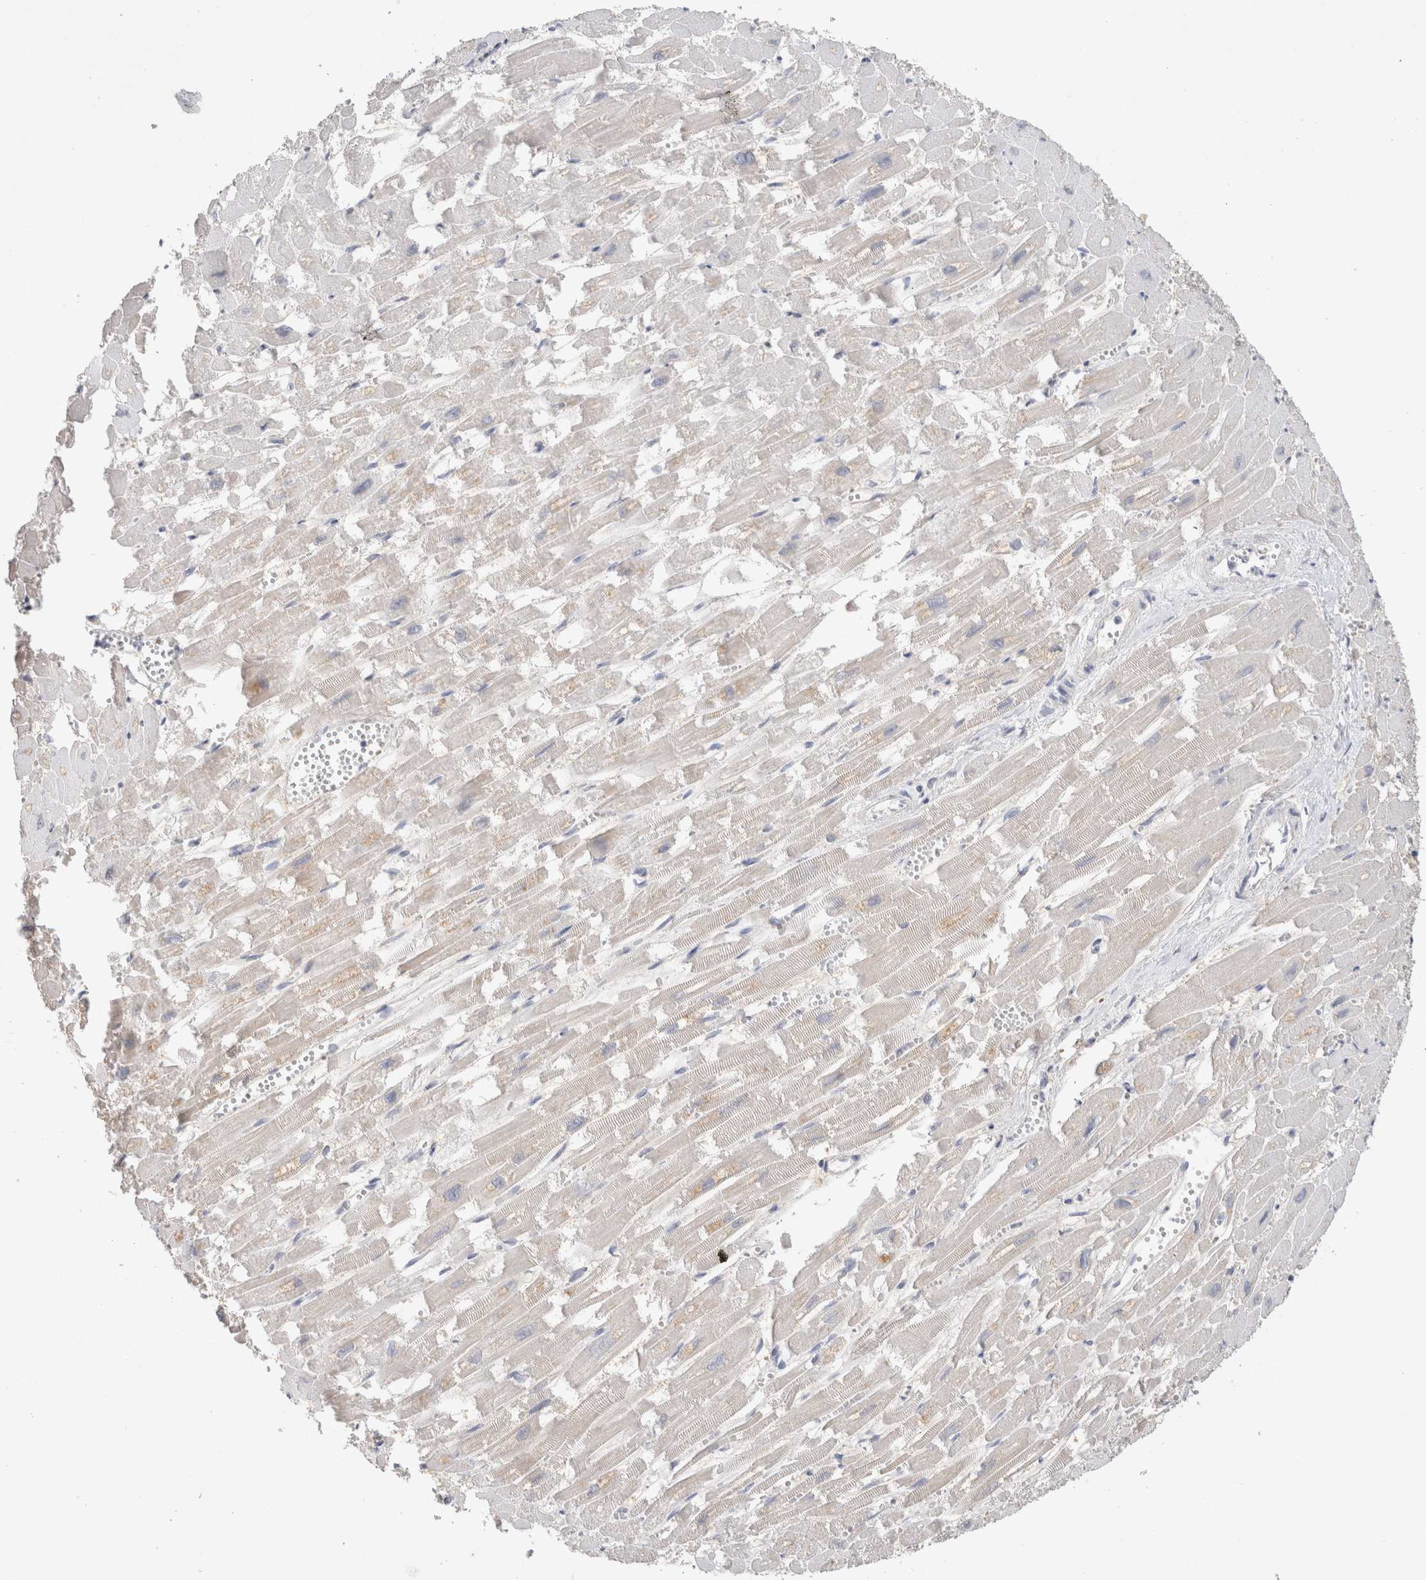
{"staining": {"intensity": "weak", "quantity": "25%-75%", "location": "cytoplasmic/membranous"}, "tissue": "heart muscle", "cell_type": "Cardiomyocytes", "image_type": "normal", "snomed": [{"axis": "morphology", "description": "Normal tissue, NOS"}, {"axis": "topography", "description": "Heart"}], "caption": "Immunohistochemistry (IHC) of normal human heart muscle displays low levels of weak cytoplasmic/membranous expression in about 25%-75% of cardiomyocytes. Immunohistochemistry (IHC) stains the protein in brown and the nuclei are stained blue.", "gene": "GAS1", "patient": {"sex": "male", "age": 54}}